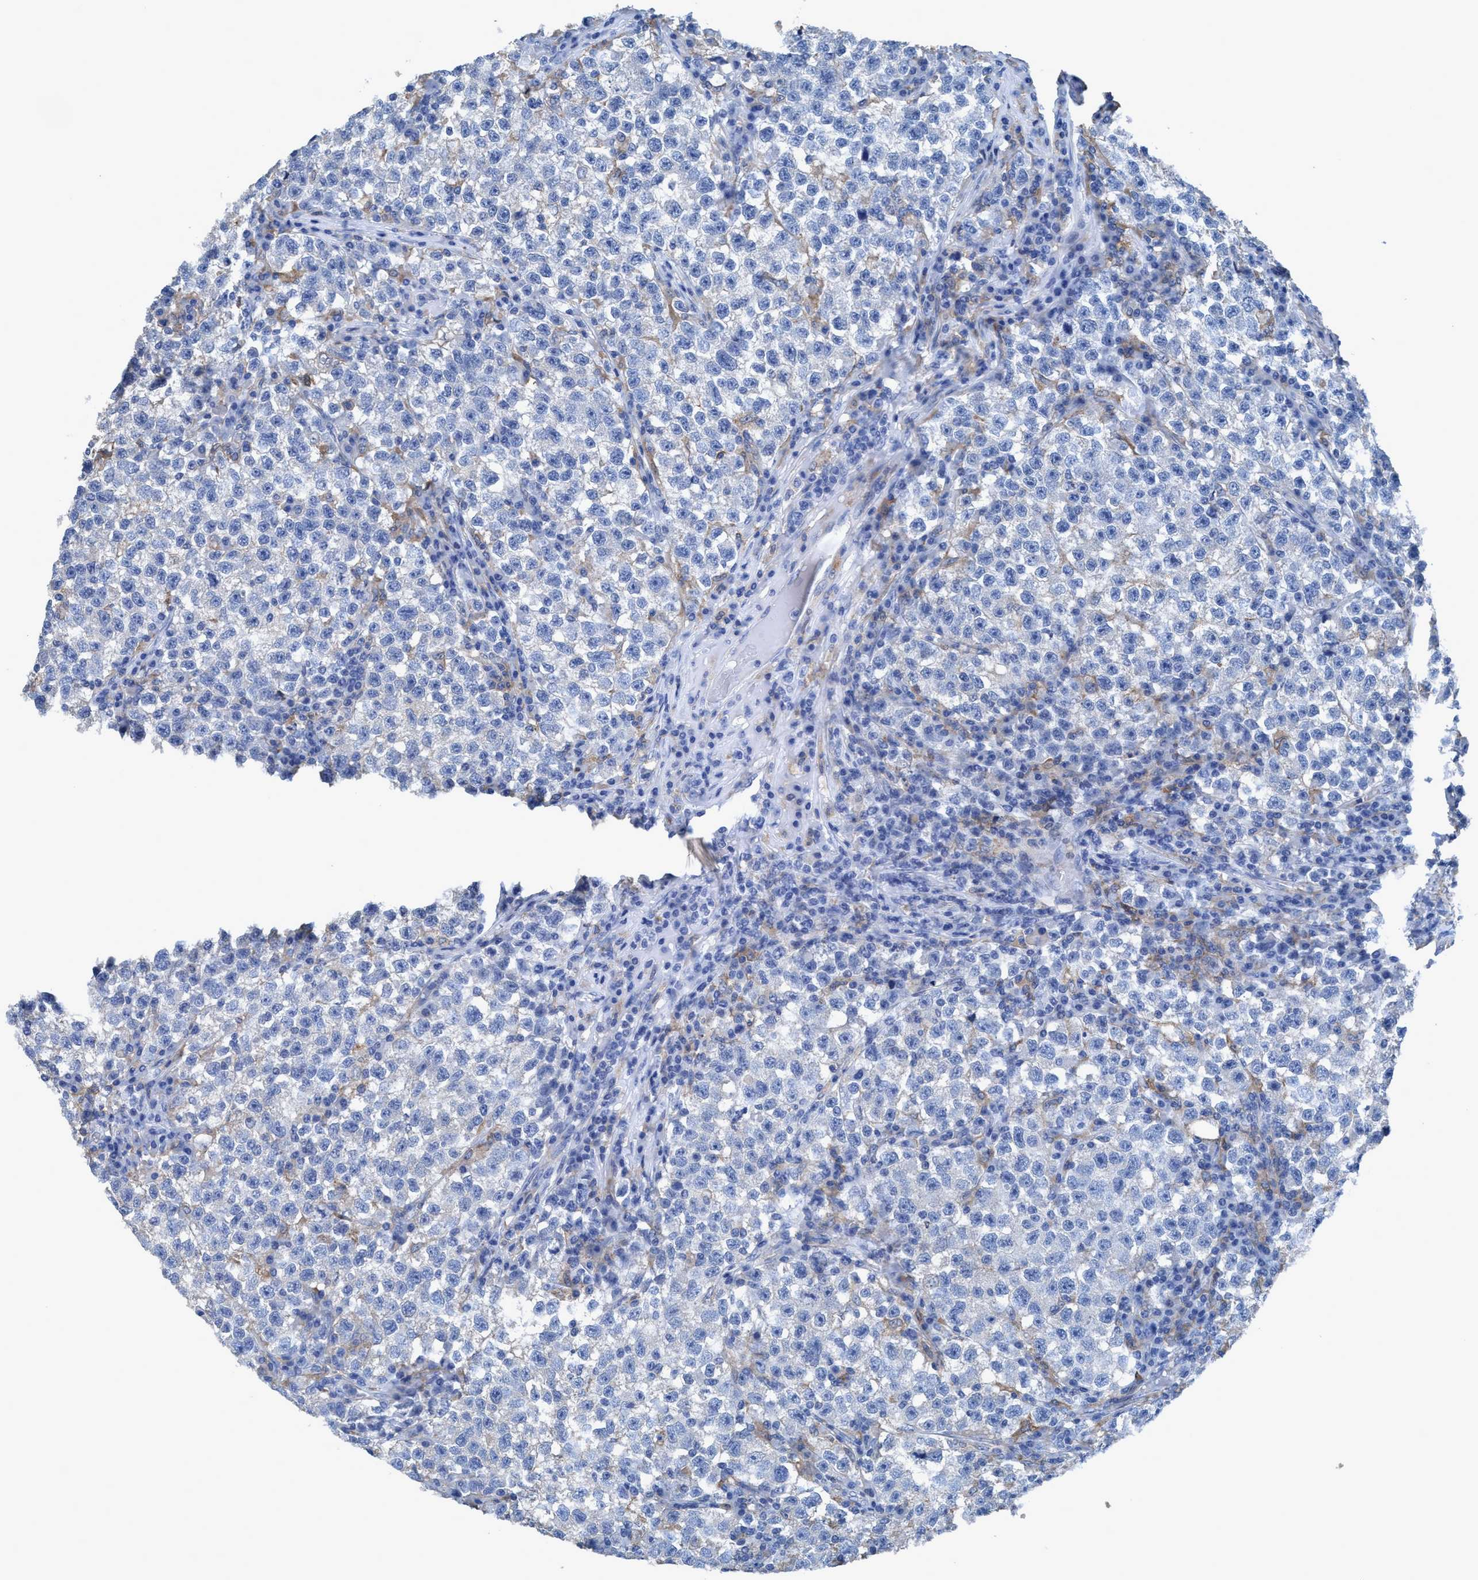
{"staining": {"intensity": "negative", "quantity": "none", "location": "none"}, "tissue": "testis cancer", "cell_type": "Tumor cells", "image_type": "cancer", "snomed": [{"axis": "morphology", "description": "Seminoma, NOS"}, {"axis": "topography", "description": "Testis"}], "caption": "This is an IHC image of testis seminoma. There is no positivity in tumor cells.", "gene": "DNAI1", "patient": {"sex": "male", "age": 22}}